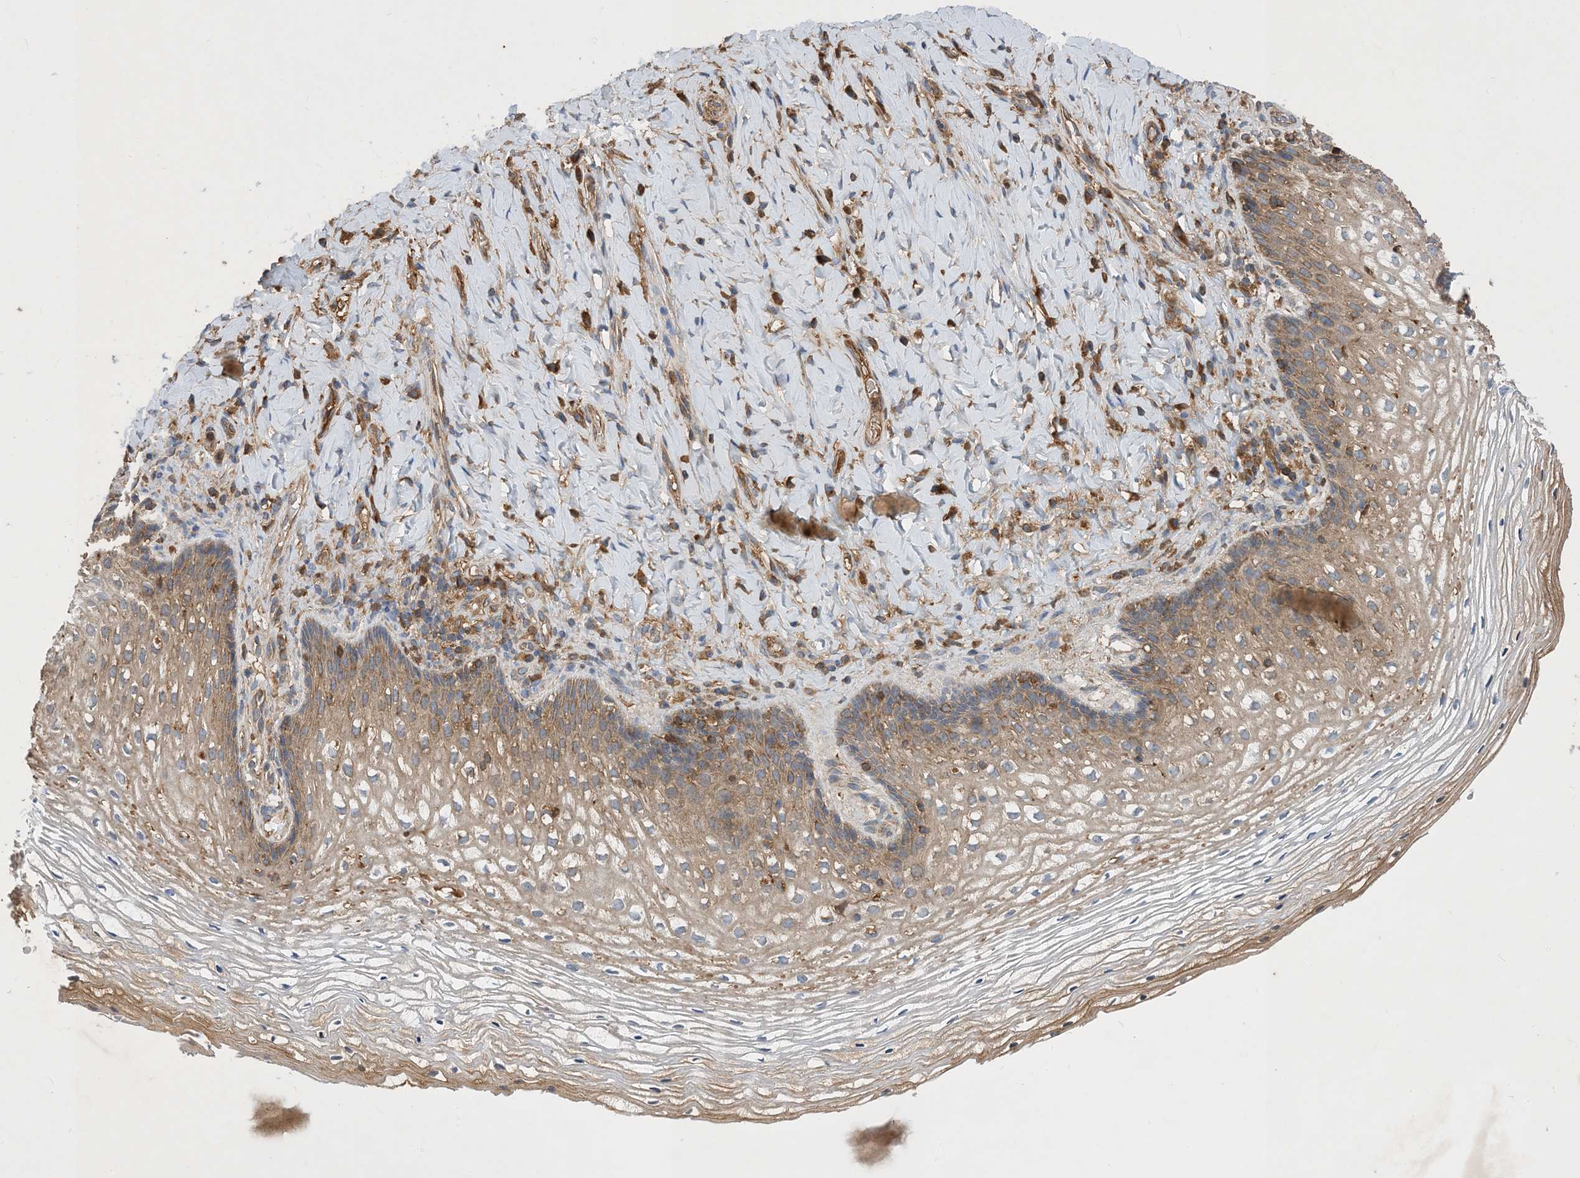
{"staining": {"intensity": "moderate", "quantity": "25%-75%", "location": "cytoplasmic/membranous"}, "tissue": "vagina", "cell_type": "Squamous epithelial cells", "image_type": "normal", "snomed": [{"axis": "morphology", "description": "Normal tissue, NOS"}, {"axis": "topography", "description": "Vagina"}], "caption": "Immunohistochemical staining of benign vagina reveals medium levels of moderate cytoplasmic/membranous expression in approximately 25%-75% of squamous epithelial cells. (DAB = brown stain, brightfield microscopy at high magnification).", "gene": "STK19", "patient": {"sex": "female", "age": 60}}